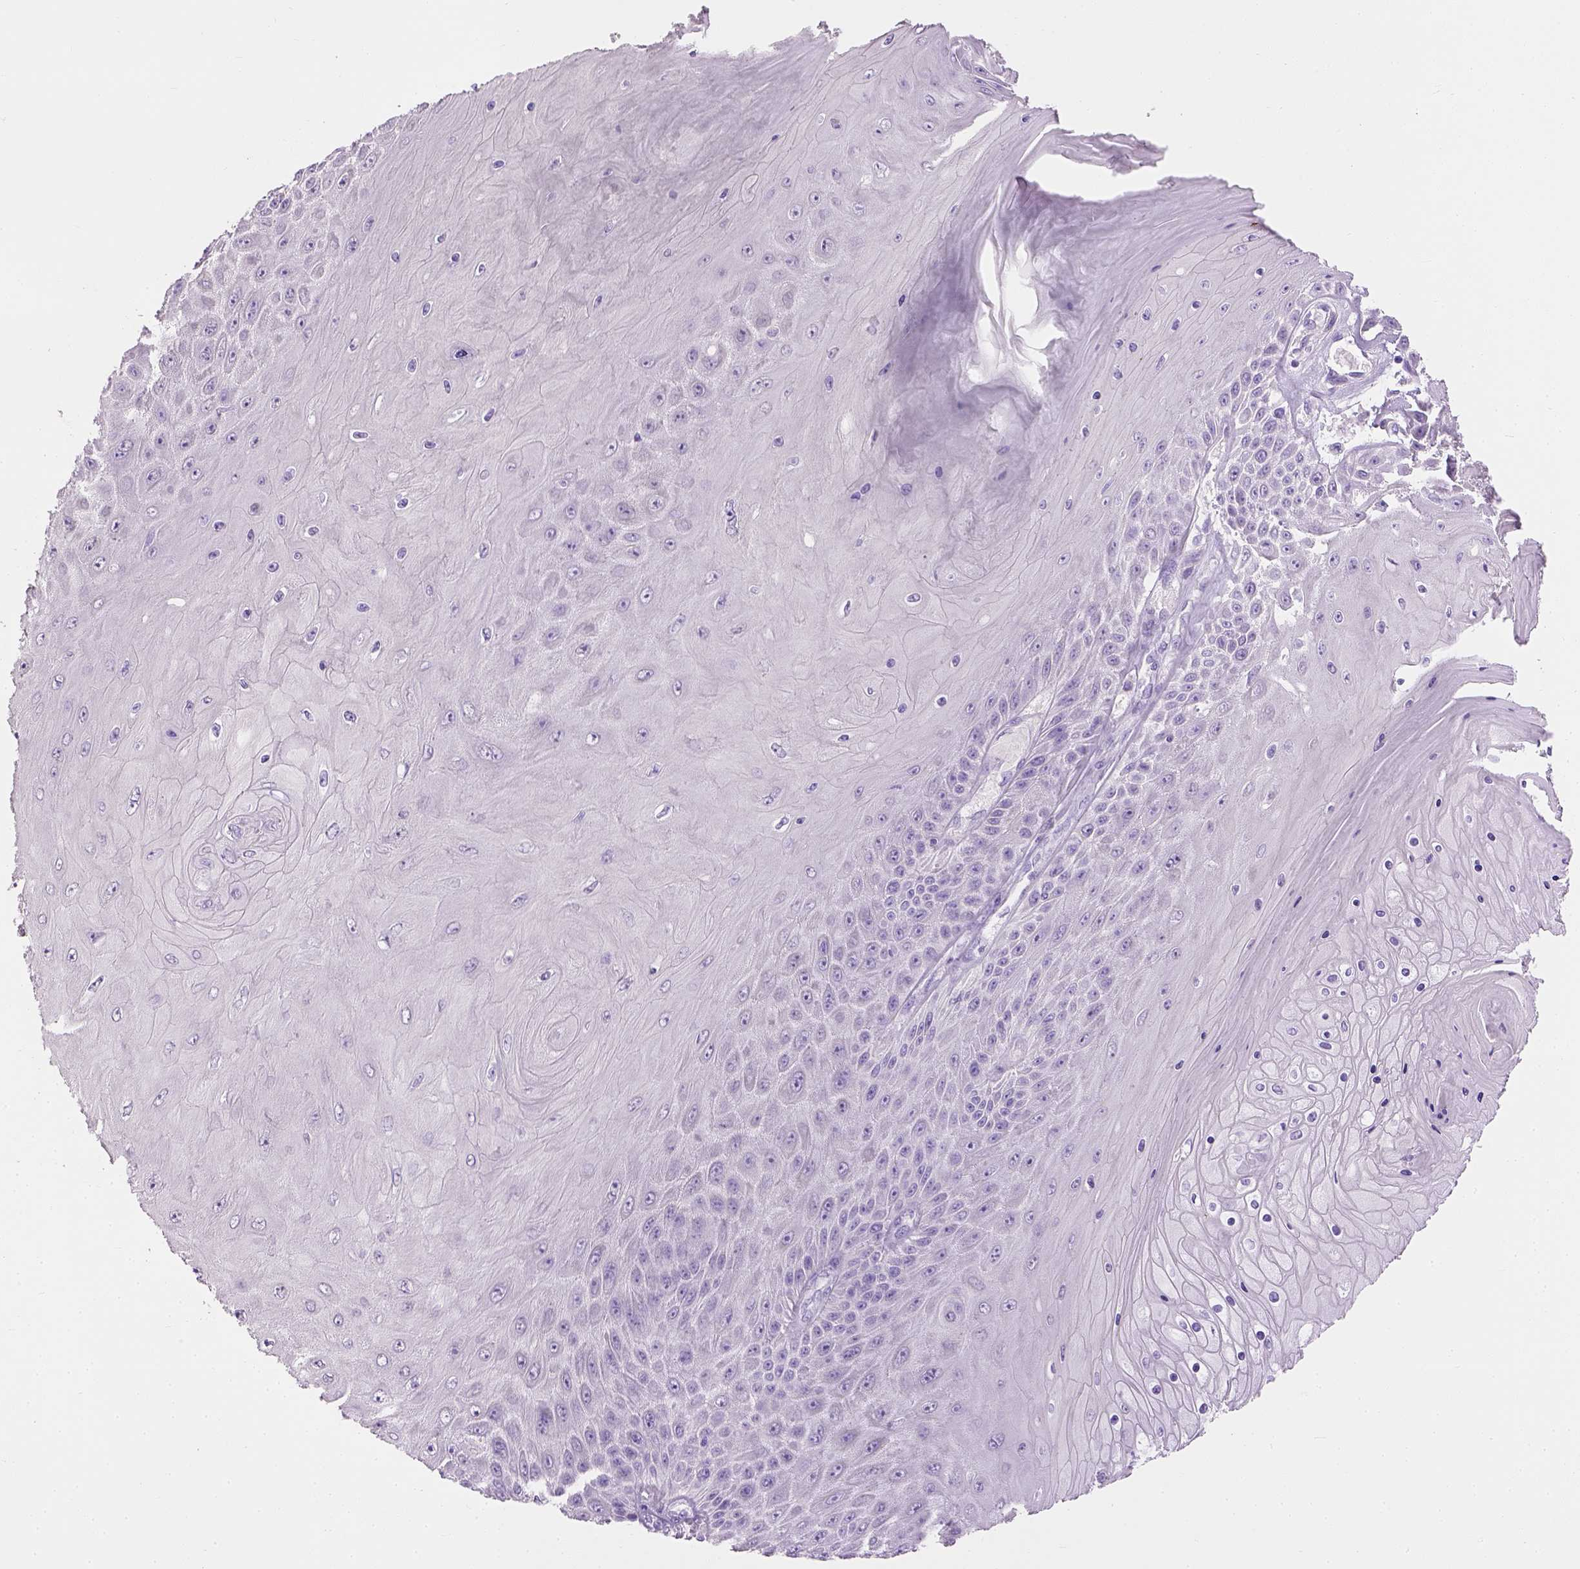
{"staining": {"intensity": "negative", "quantity": "none", "location": "none"}, "tissue": "skin cancer", "cell_type": "Tumor cells", "image_type": "cancer", "snomed": [{"axis": "morphology", "description": "Squamous cell carcinoma, NOS"}, {"axis": "topography", "description": "Skin"}], "caption": "There is no significant expression in tumor cells of skin cancer (squamous cell carcinoma). Brightfield microscopy of immunohistochemistry stained with DAB (brown) and hematoxylin (blue), captured at high magnification.", "gene": "CYP24A1", "patient": {"sex": "male", "age": 62}}